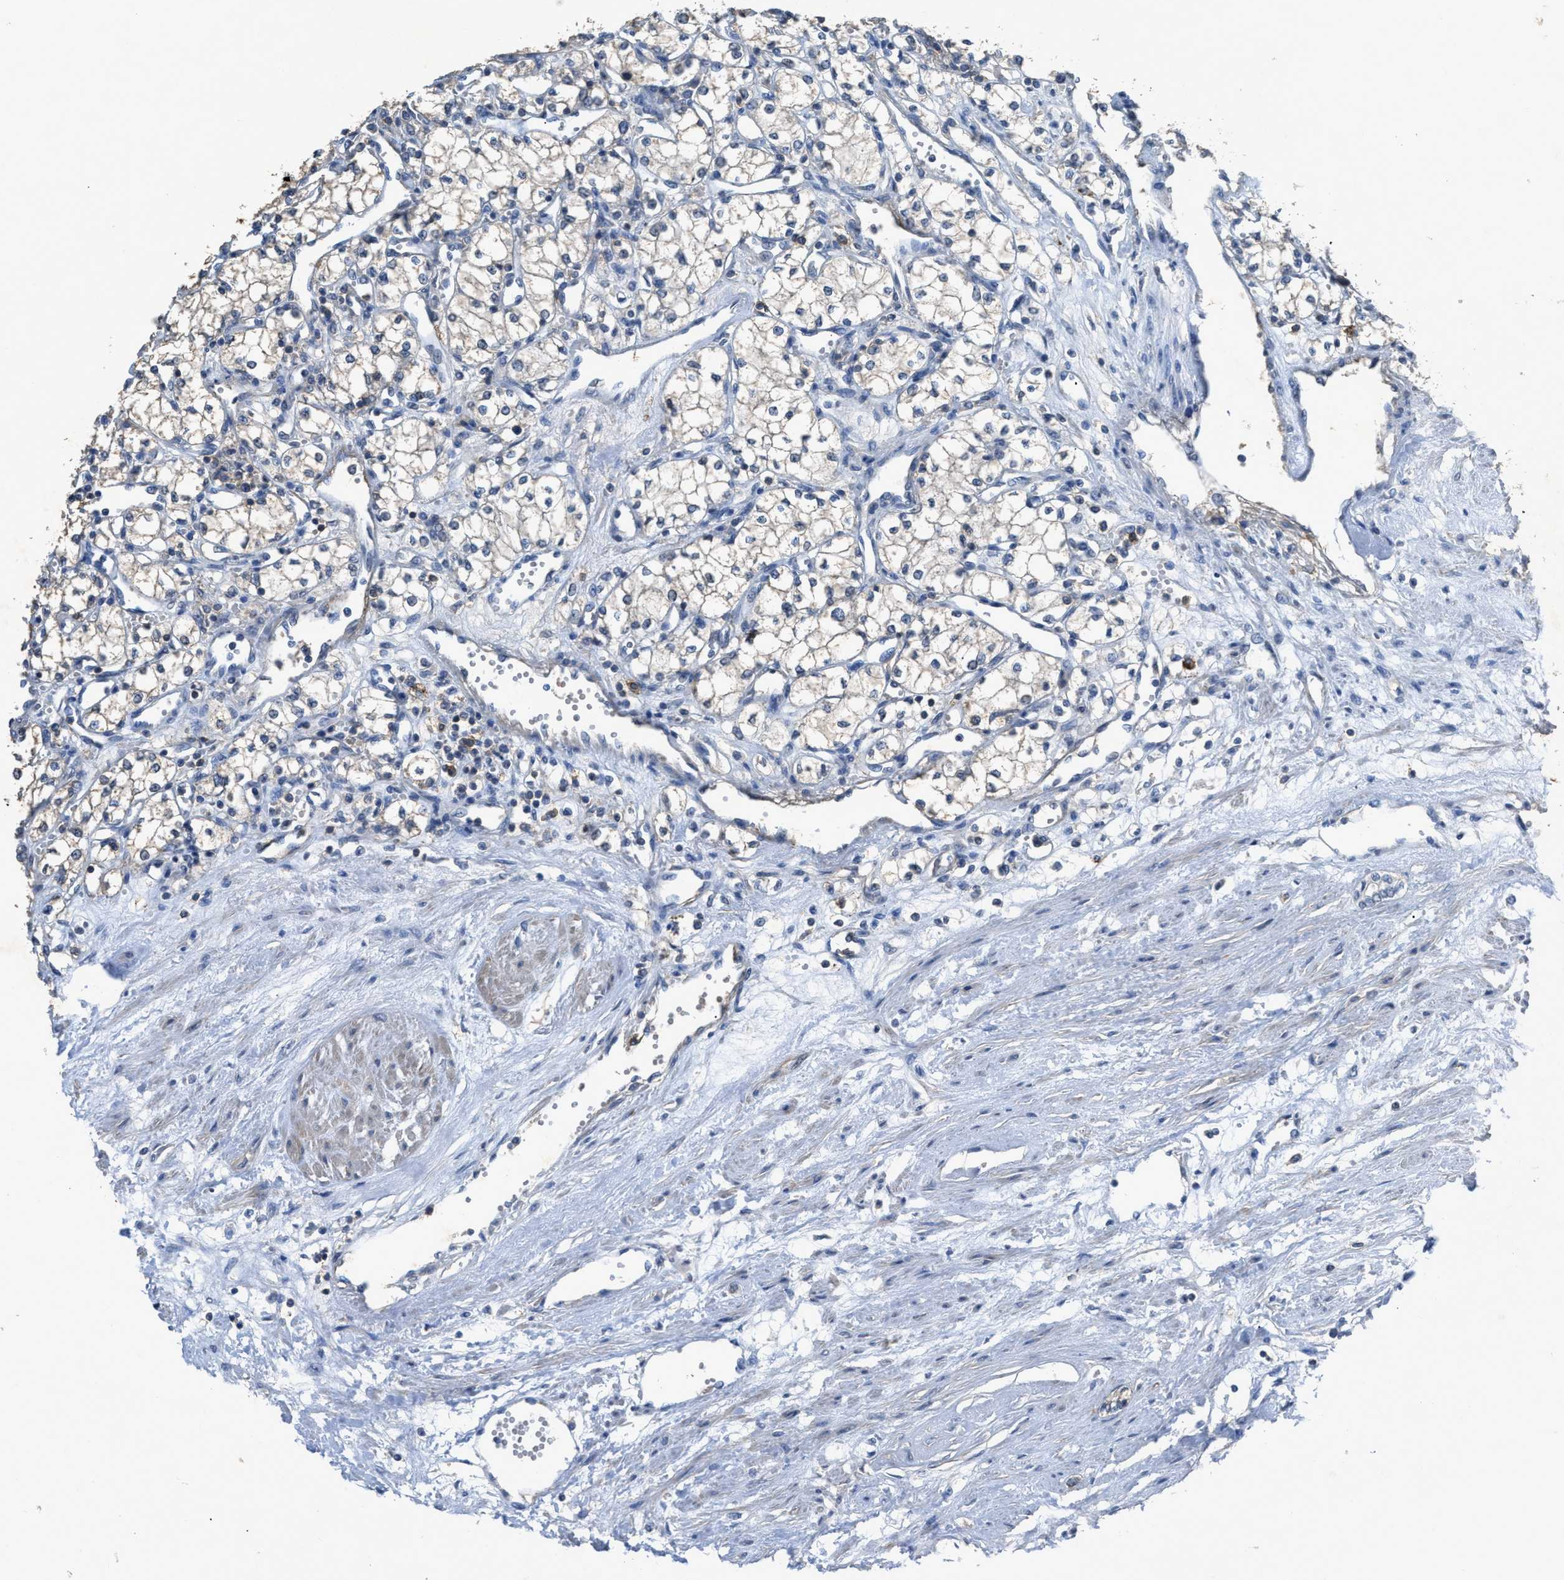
{"staining": {"intensity": "negative", "quantity": "none", "location": "none"}, "tissue": "renal cancer", "cell_type": "Tumor cells", "image_type": "cancer", "snomed": [{"axis": "morphology", "description": "Adenocarcinoma, NOS"}, {"axis": "topography", "description": "Kidney"}], "caption": "High magnification brightfield microscopy of renal adenocarcinoma stained with DAB (brown) and counterstained with hematoxylin (blue): tumor cells show no significant expression. The staining is performed using DAB (3,3'-diaminobenzidine) brown chromogen with nuclei counter-stained in using hematoxylin.", "gene": "OR51E1", "patient": {"sex": "male", "age": 59}}